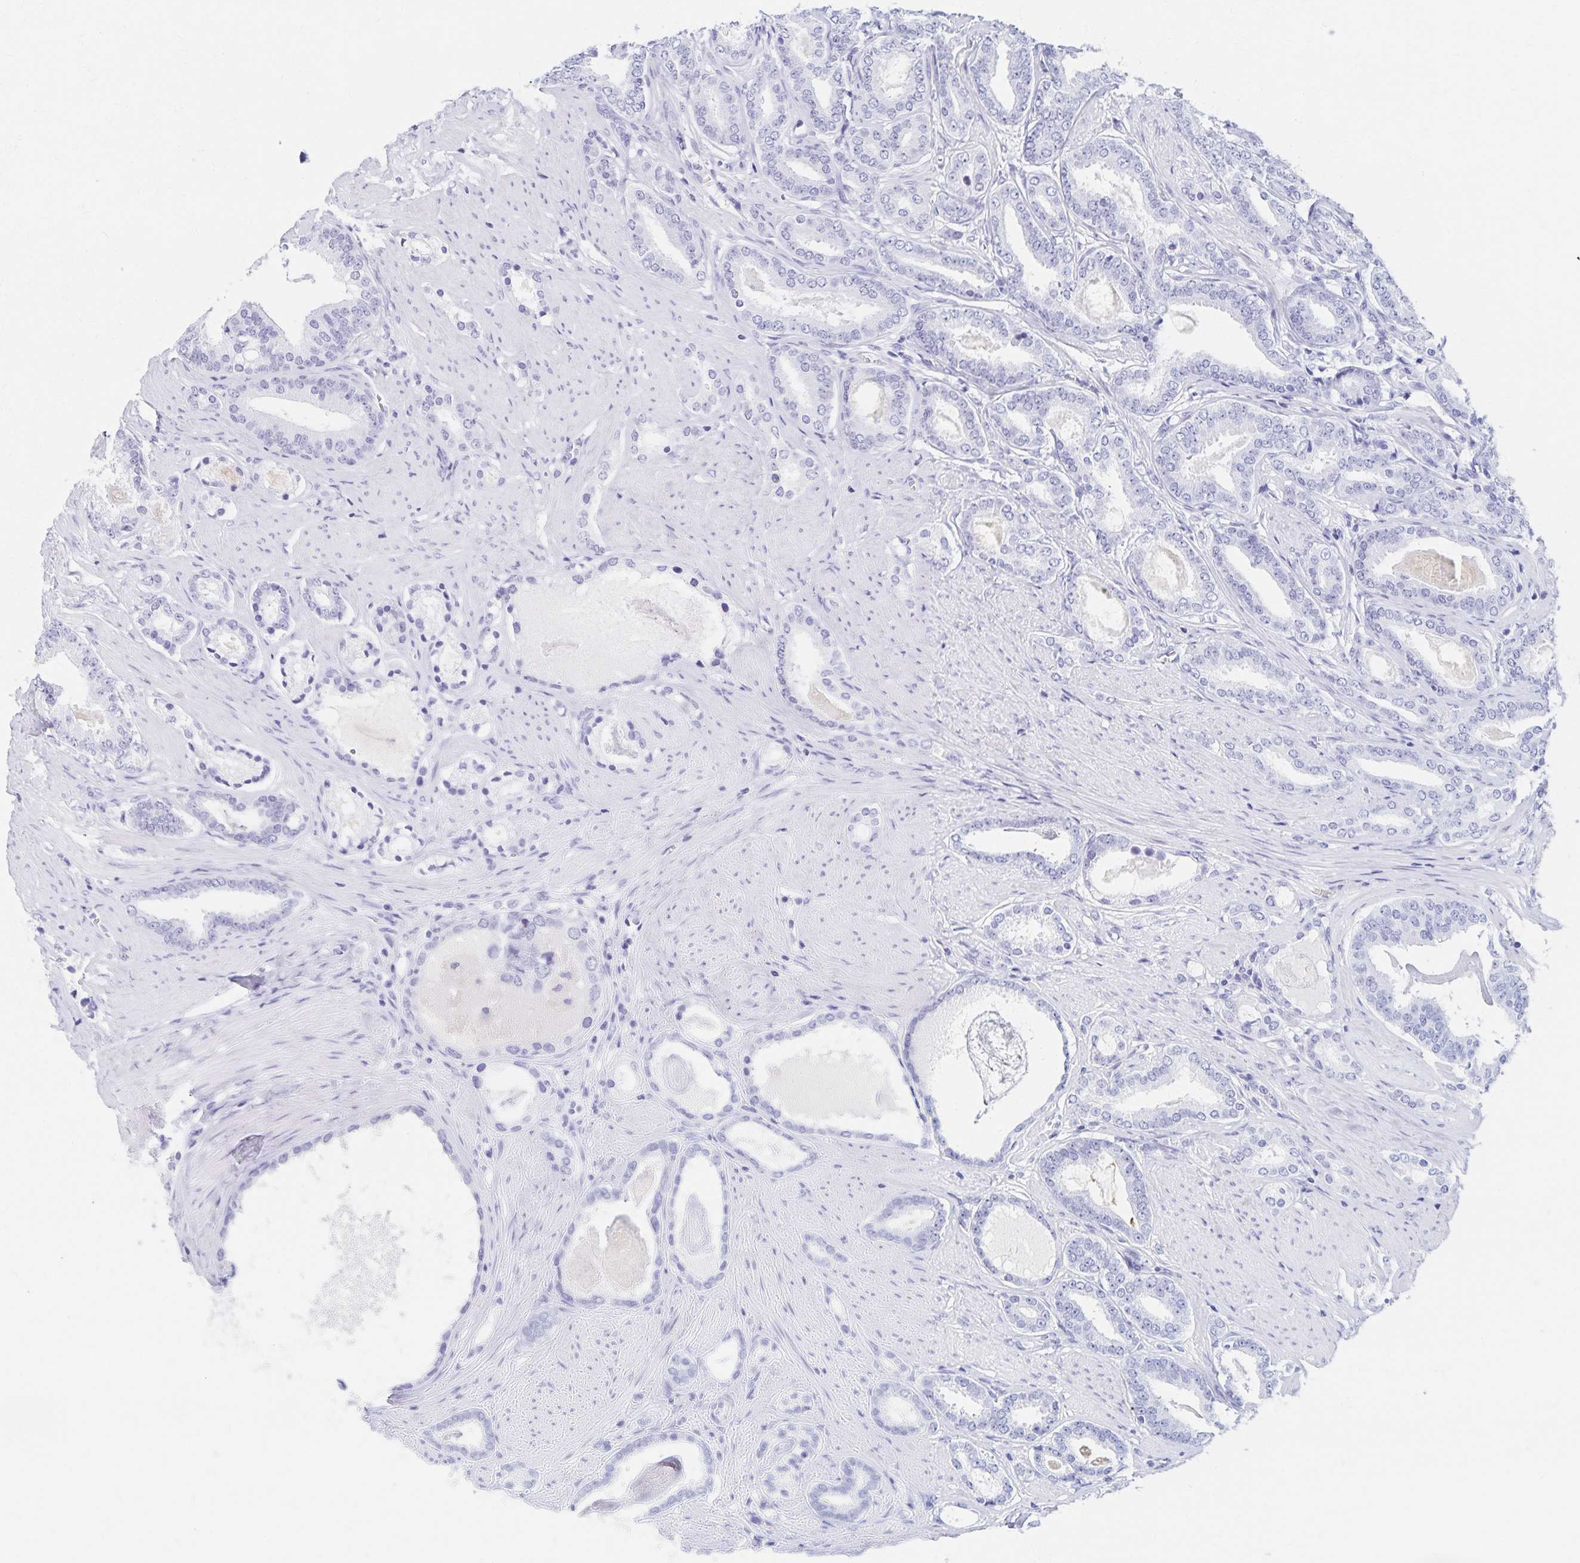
{"staining": {"intensity": "negative", "quantity": "none", "location": "none"}, "tissue": "prostate cancer", "cell_type": "Tumor cells", "image_type": "cancer", "snomed": [{"axis": "morphology", "description": "Adenocarcinoma, High grade"}, {"axis": "topography", "description": "Prostate"}], "caption": "Prostate cancer (high-grade adenocarcinoma) was stained to show a protein in brown. There is no significant staining in tumor cells.", "gene": "C2orf50", "patient": {"sex": "male", "age": 63}}